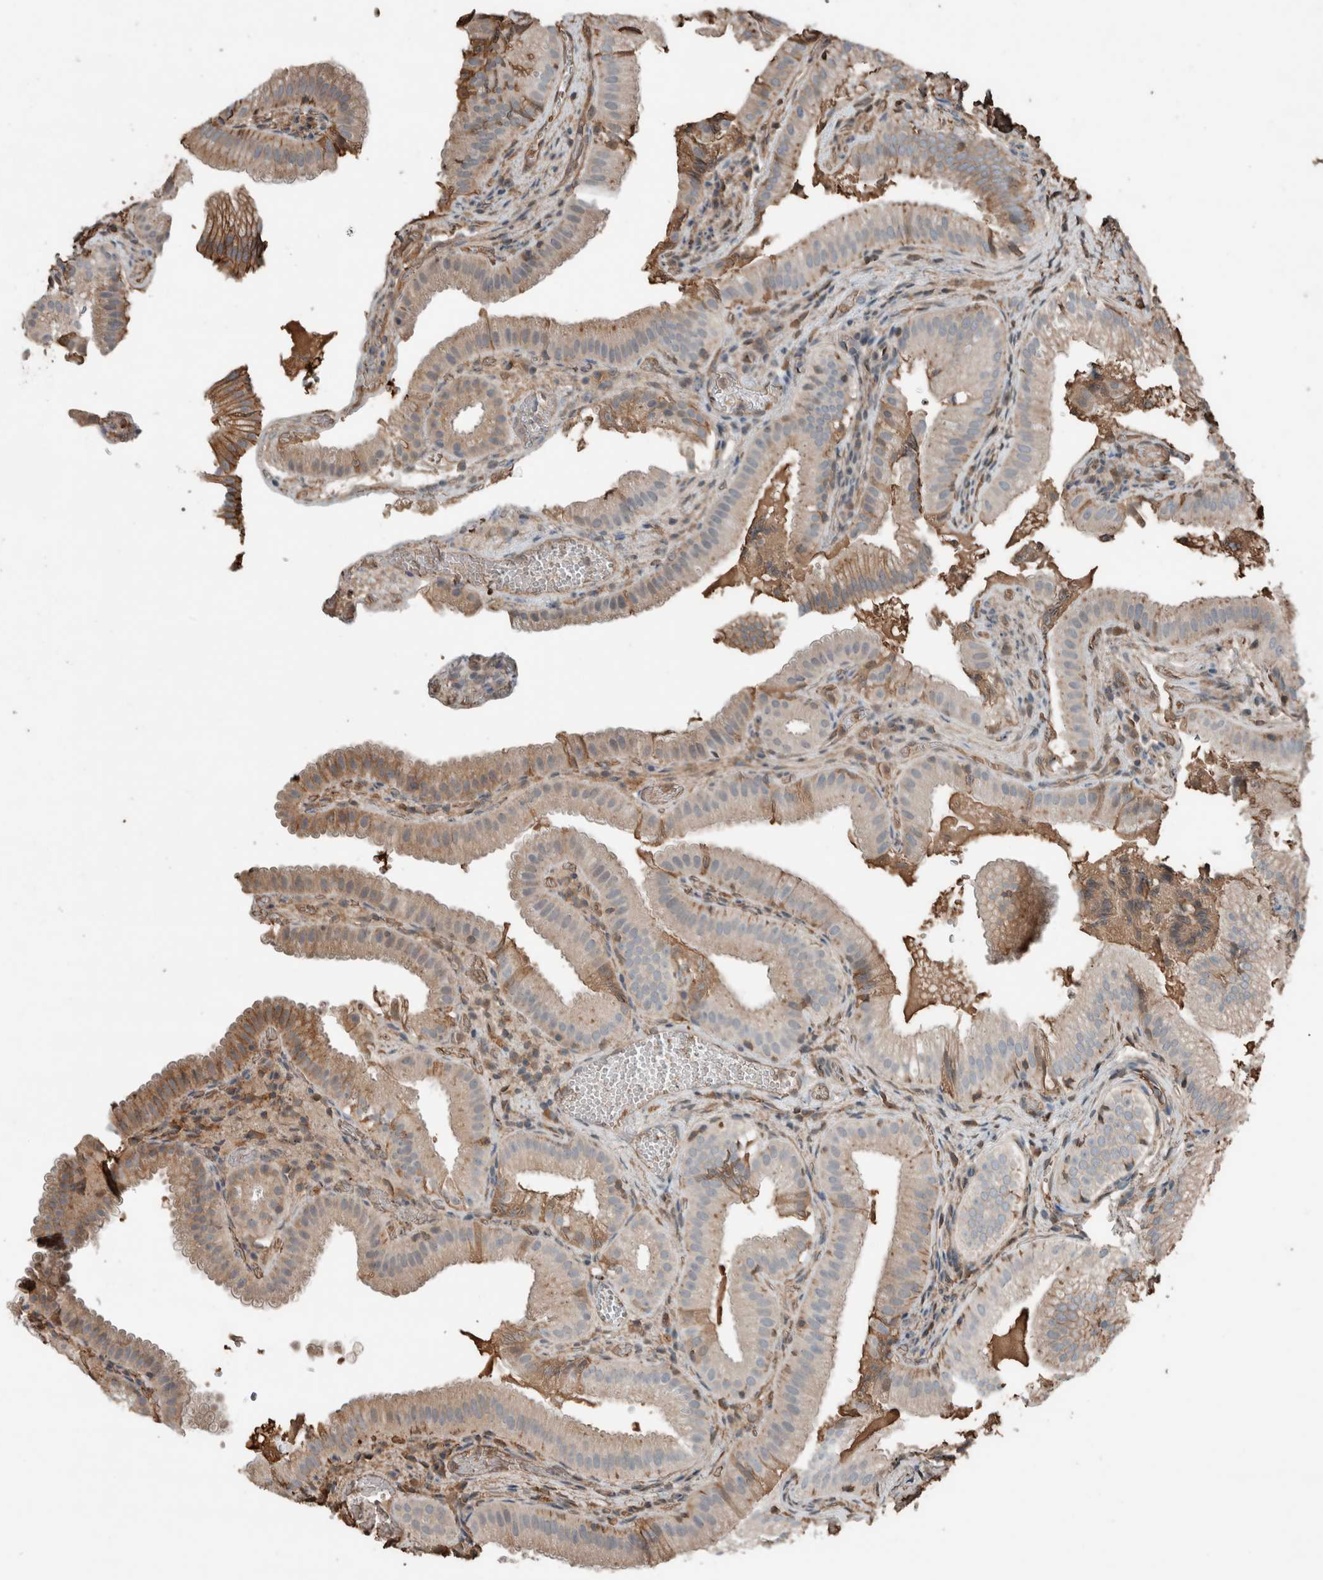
{"staining": {"intensity": "moderate", "quantity": "25%-75%", "location": "cytoplasmic/membranous"}, "tissue": "gallbladder", "cell_type": "Glandular cells", "image_type": "normal", "snomed": [{"axis": "morphology", "description": "Normal tissue, NOS"}, {"axis": "topography", "description": "Gallbladder"}], "caption": "Gallbladder stained with DAB (3,3'-diaminobenzidine) immunohistochemistry shows medium levels of moderate cytoplasmic/membranous expression in approximately 25%-75% of glandular cells.", "gene": "USP34", "patient": {"sex": "female", "age": 30}}